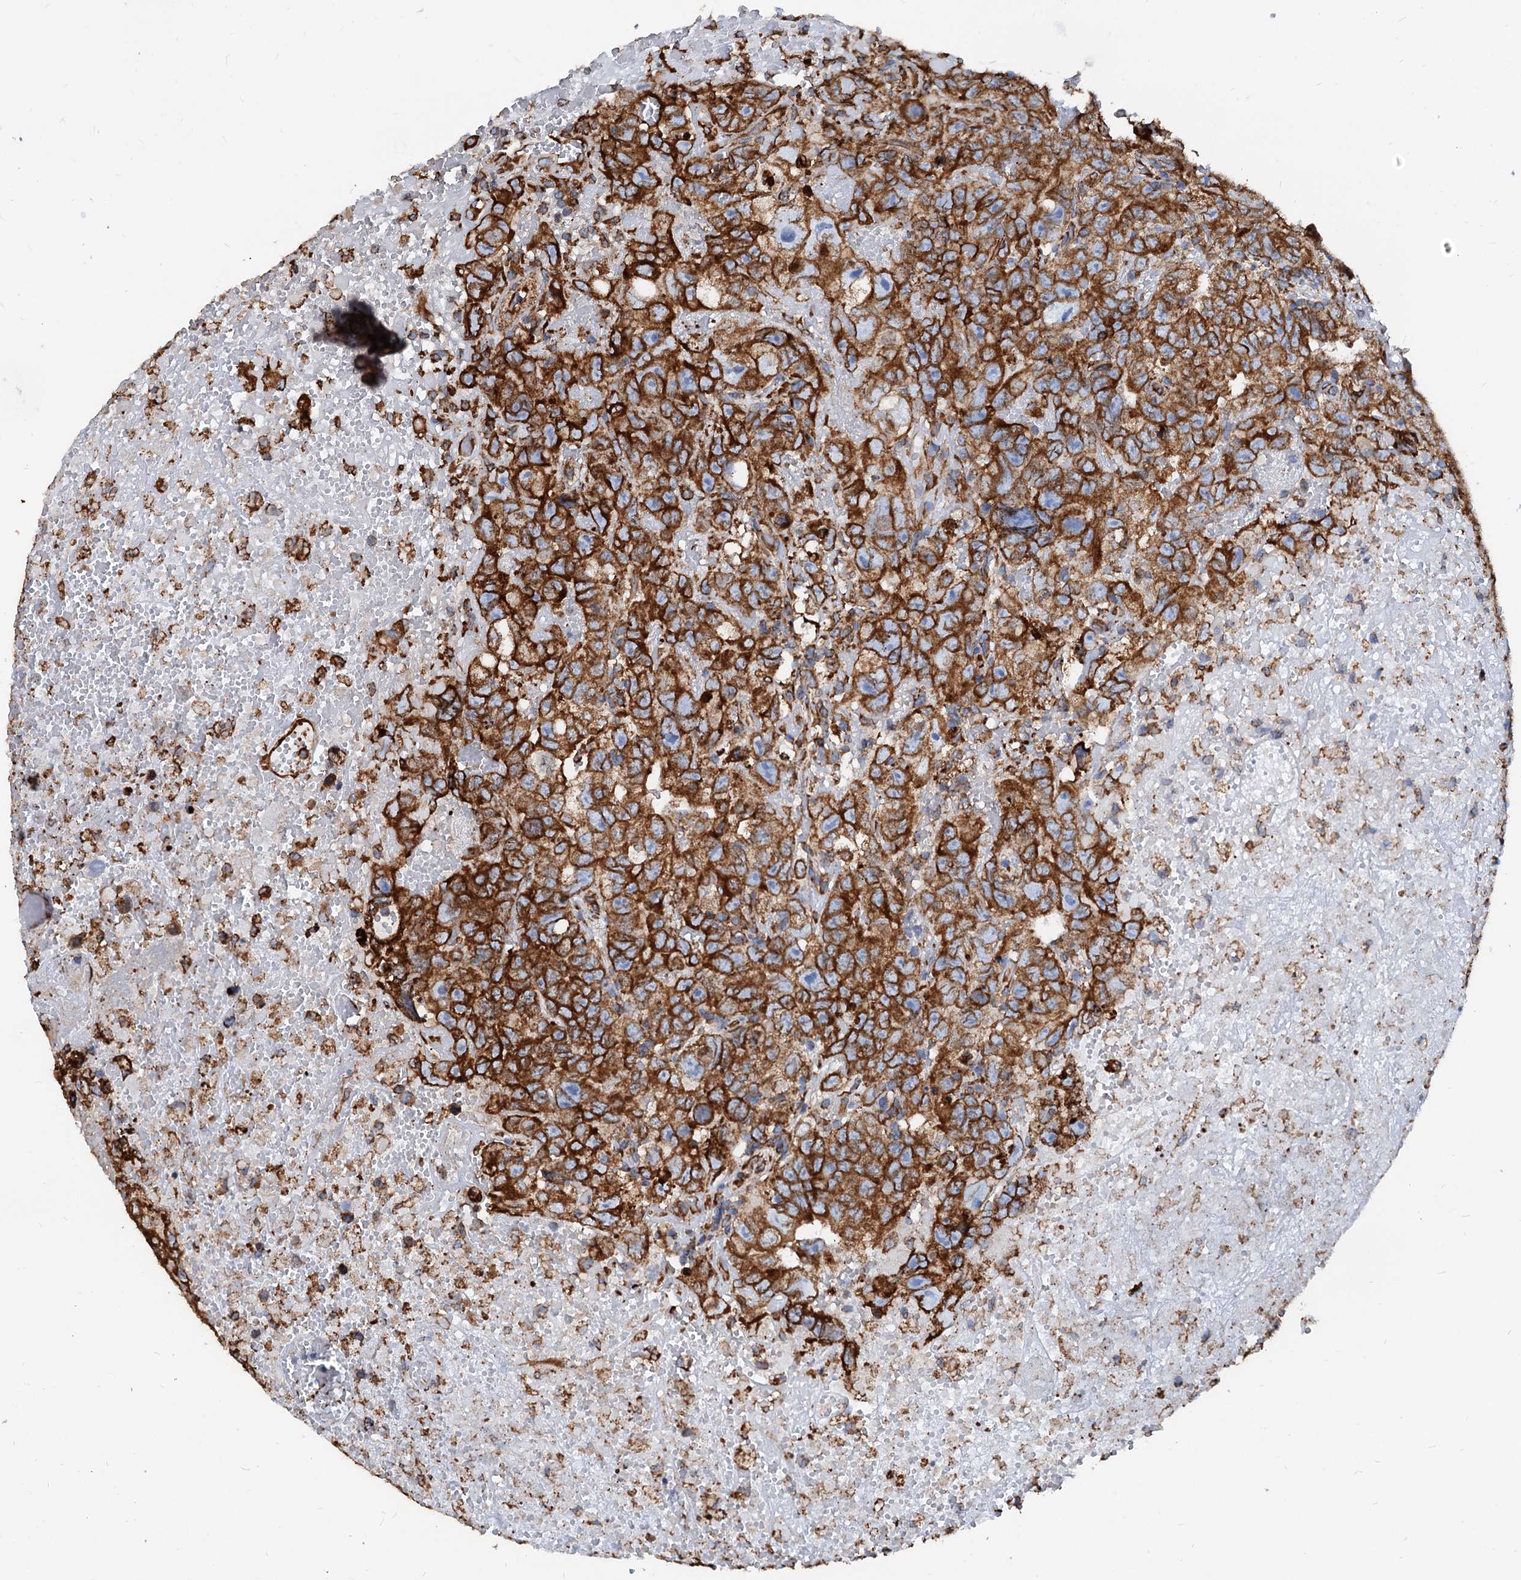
{"staining": {"intensity": "strong", "quantity": ">75%", "location": "cytoplasmic/membranous"}, "tissue": "testis cancer", "cell_type": "Tumor cells", "image_type": "cancer", "snomed": [{"axis": "morphology", "description": "Carcinoma, Embryonal, NOS"}, {"axis": "topography", "description": "Testis"}], "caption": "The histopathology image reveals a brown stain indicating the presence of a protein in the cytoplasmic/membranous of tumor cells in testis embryonal carcinoma.", "gene": "HSPA5", "patient": {"sex": "male", "age": 45}}